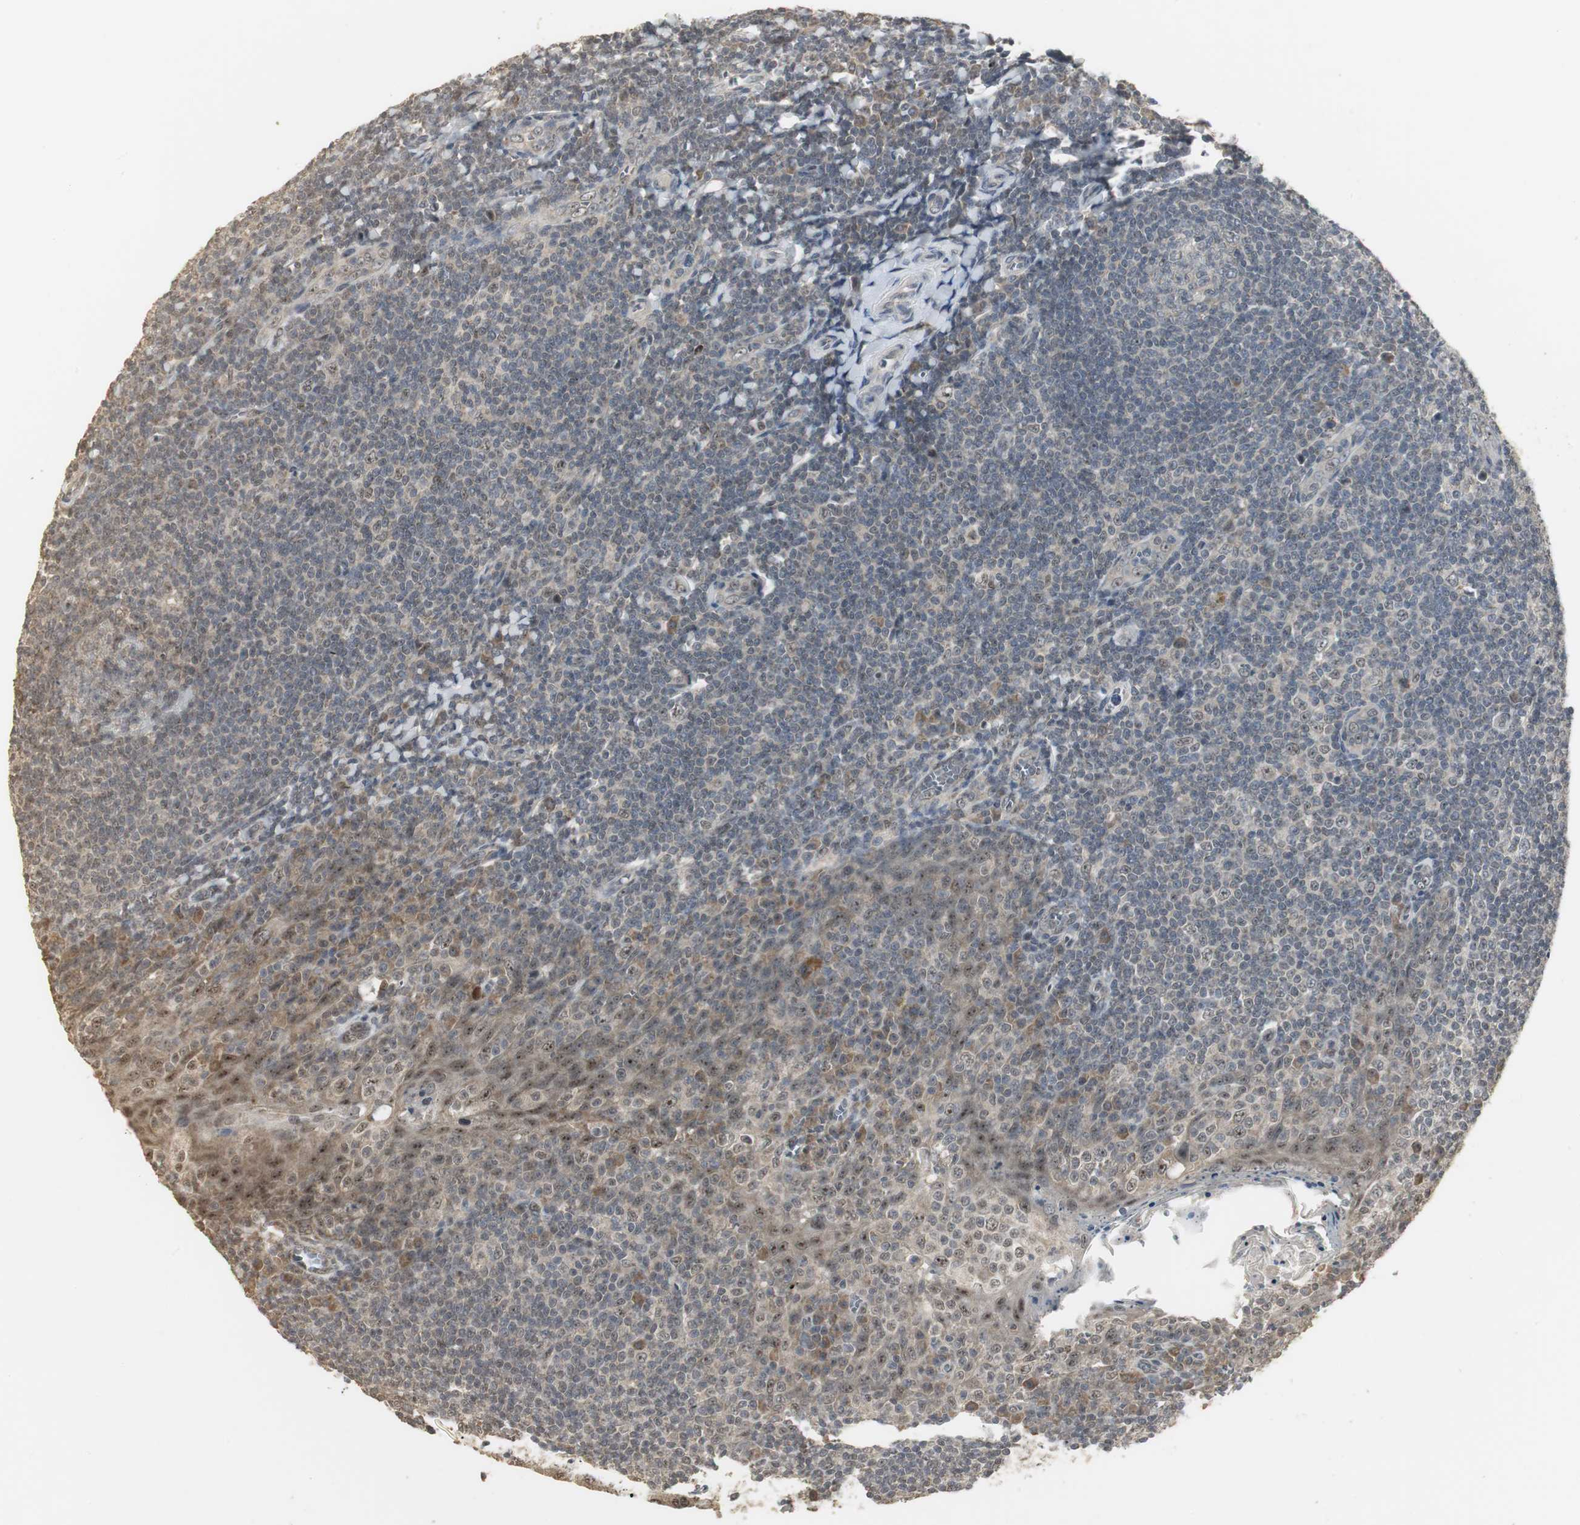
{"staining": {"intensity": "moderate", "quantity": "<25%", "location": "cytoplasmic/membranous"}, "tissue": "tonsil", "cell_type": "Germinal center cells", "image_type": "normal", "snomed": [{"axis": "morphology", "description": "Normal tissue, NOS"}, {"axis": "topography", "description": "Tonsil"}], "caption": "Germinal center cells reveal moderate cytoplasmic/membranous staining in about <25% of cells in normal tonsil. (DAB (3,3'-diaminobenzidine) = brown stain, brightfield microscopy at high magnification).", "gene": "ELOA", "patient": {"sex": "male", "age": 31}}